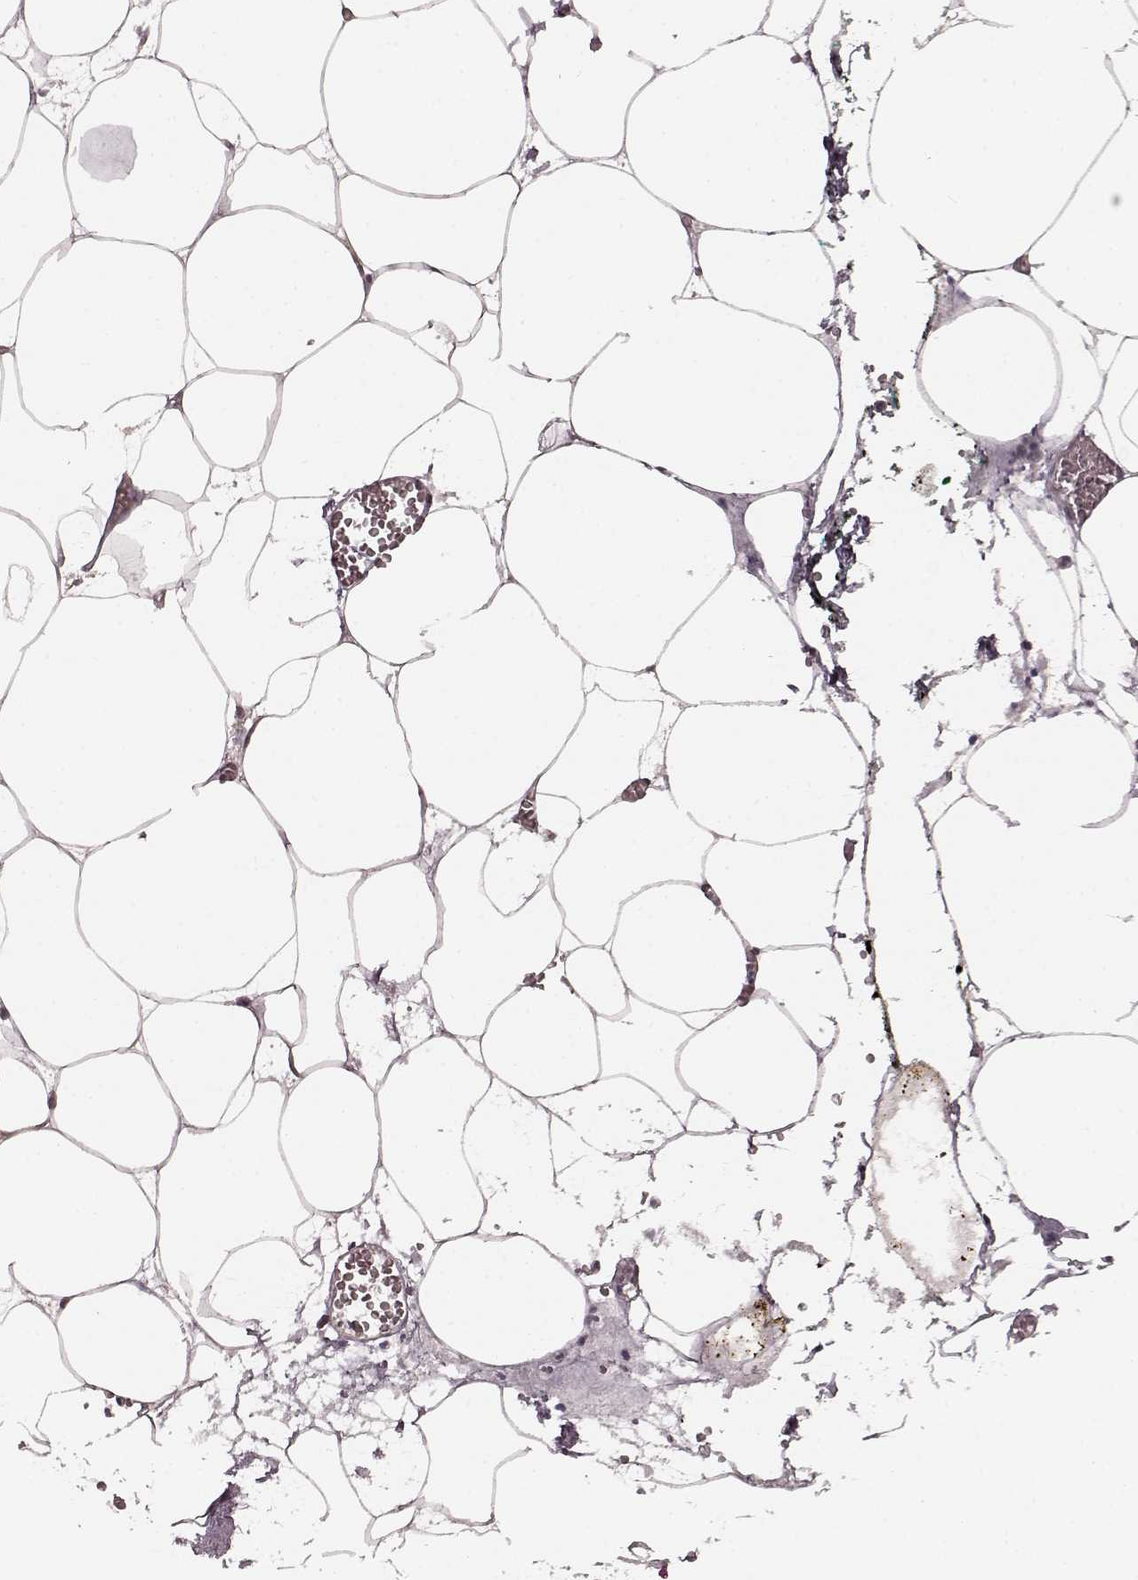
{"staining": {"intensity": "negative", "quantity": "none", "location": "none"}, "tissue": "adipose tissue", "cell_type": "Adipocytes", "image_type": "normal", "snomed": [{"axis": "morphology", "description": "Normal tissue, NOS"}, {"axis": "topography", "description": "Adipose tissue"}, {"axis": "topography", "description": "Pancreas"}, {"axis": "topography", "description": "Peripheral nerve tissue"}], "caption": "A high-resolution photomicrograph shows immunohistochemistry staining of unremarkable adipose tissue, which shows no significant staining in adipocytes.", "gene": "PLCB4", "patient": {"sex": "female", "age": 58}}